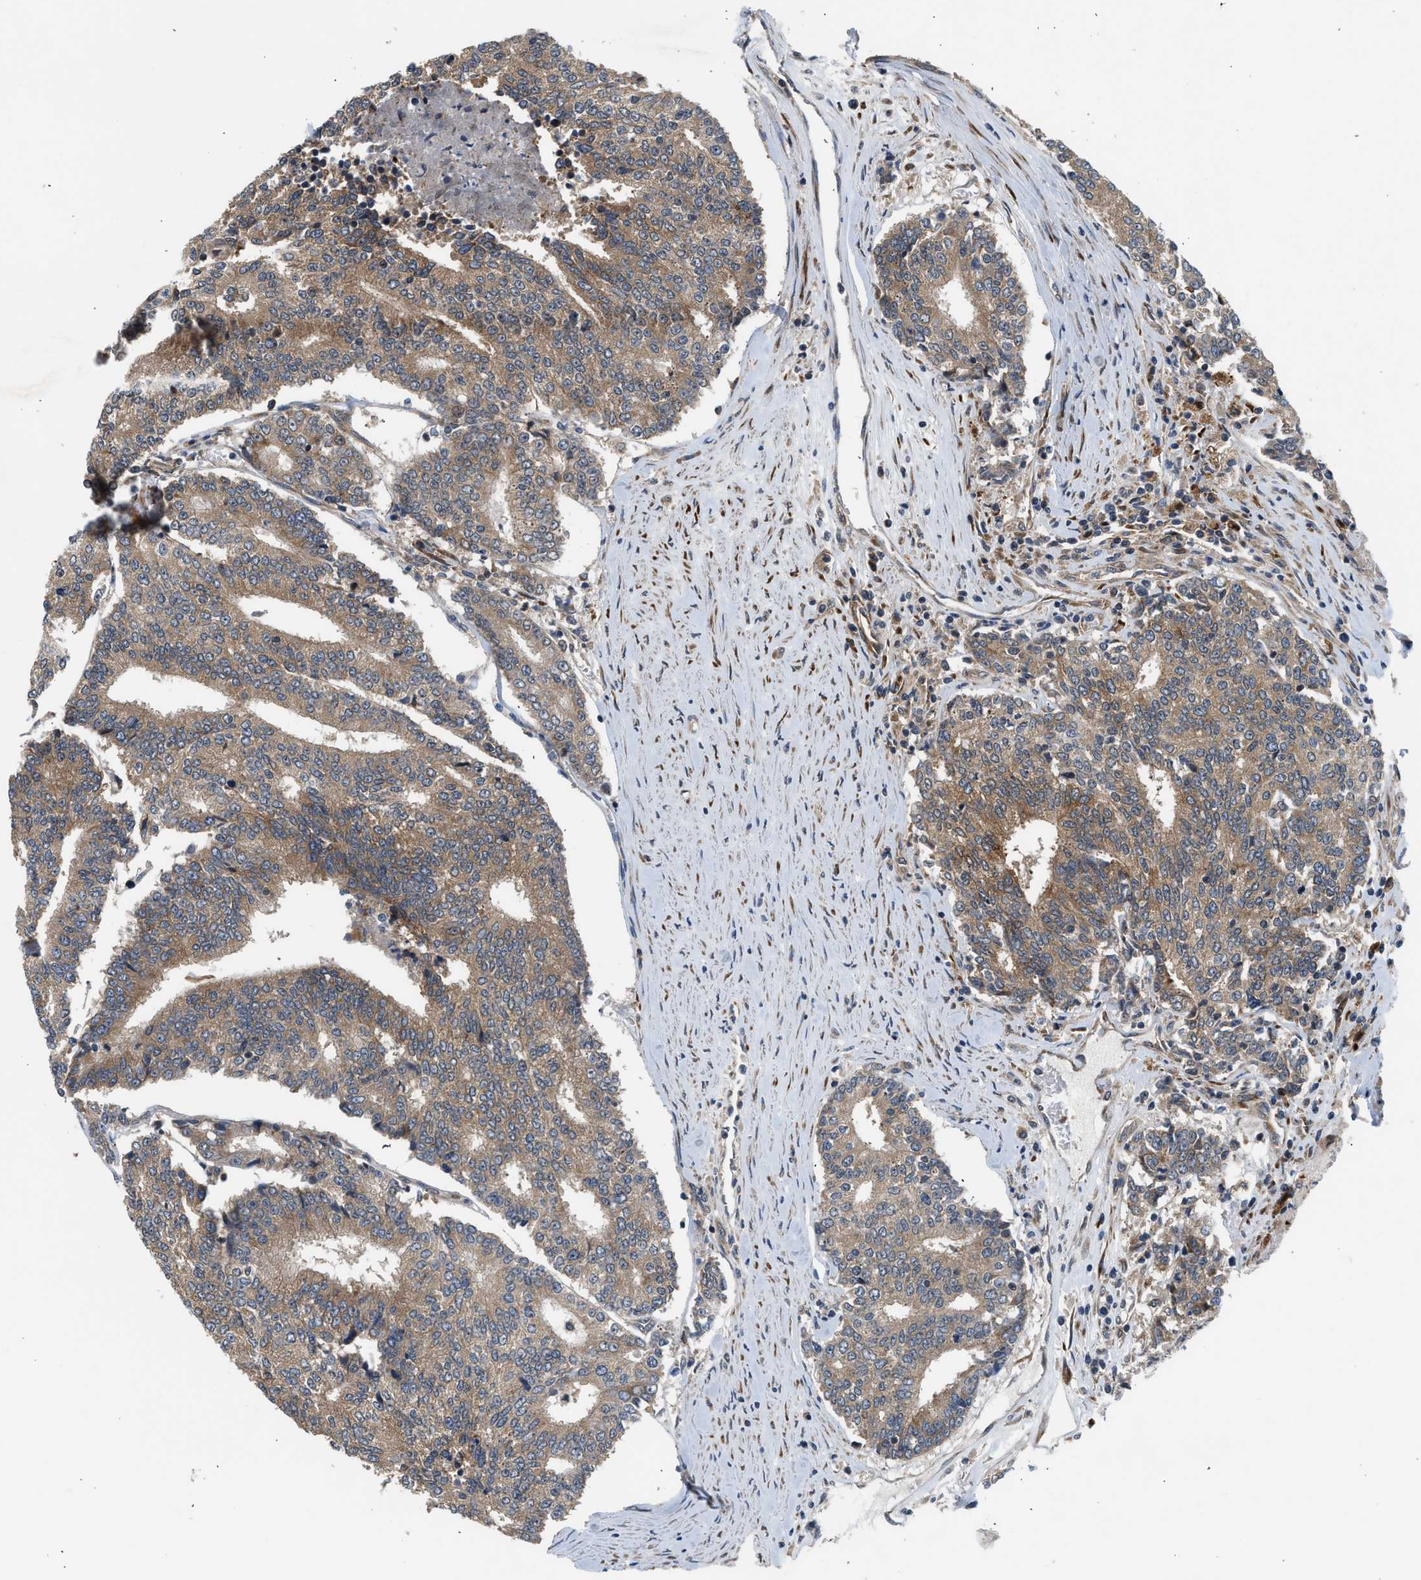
{"staining": {"intensity": "moderate", "quantity": ">75%", "location": "cytoplasmic/membranous"}, "tissue": "prostate cancer", "cell_type": "Tumor cells", "image_type": "cancer", "snomed": [{"axis": "morphology", "description": "Normal tissue, NOS"}, {"axis": "morphology", "description": "Adenocarcinoma, High grade"}, {"axis": "topography", "description": "Prostate"}, {"axis": "topography", "description": "Seminal veicle"}], "caption": "Immunohistochemical staining of adenocarcinoma (high-grade) (prostate) exhibits medium levels of moderate cytoplasmic/membranous positivity in about >75% of tumor cells.", "gene": "POLG2", "patient": {"sex": "male", "age": 55}}